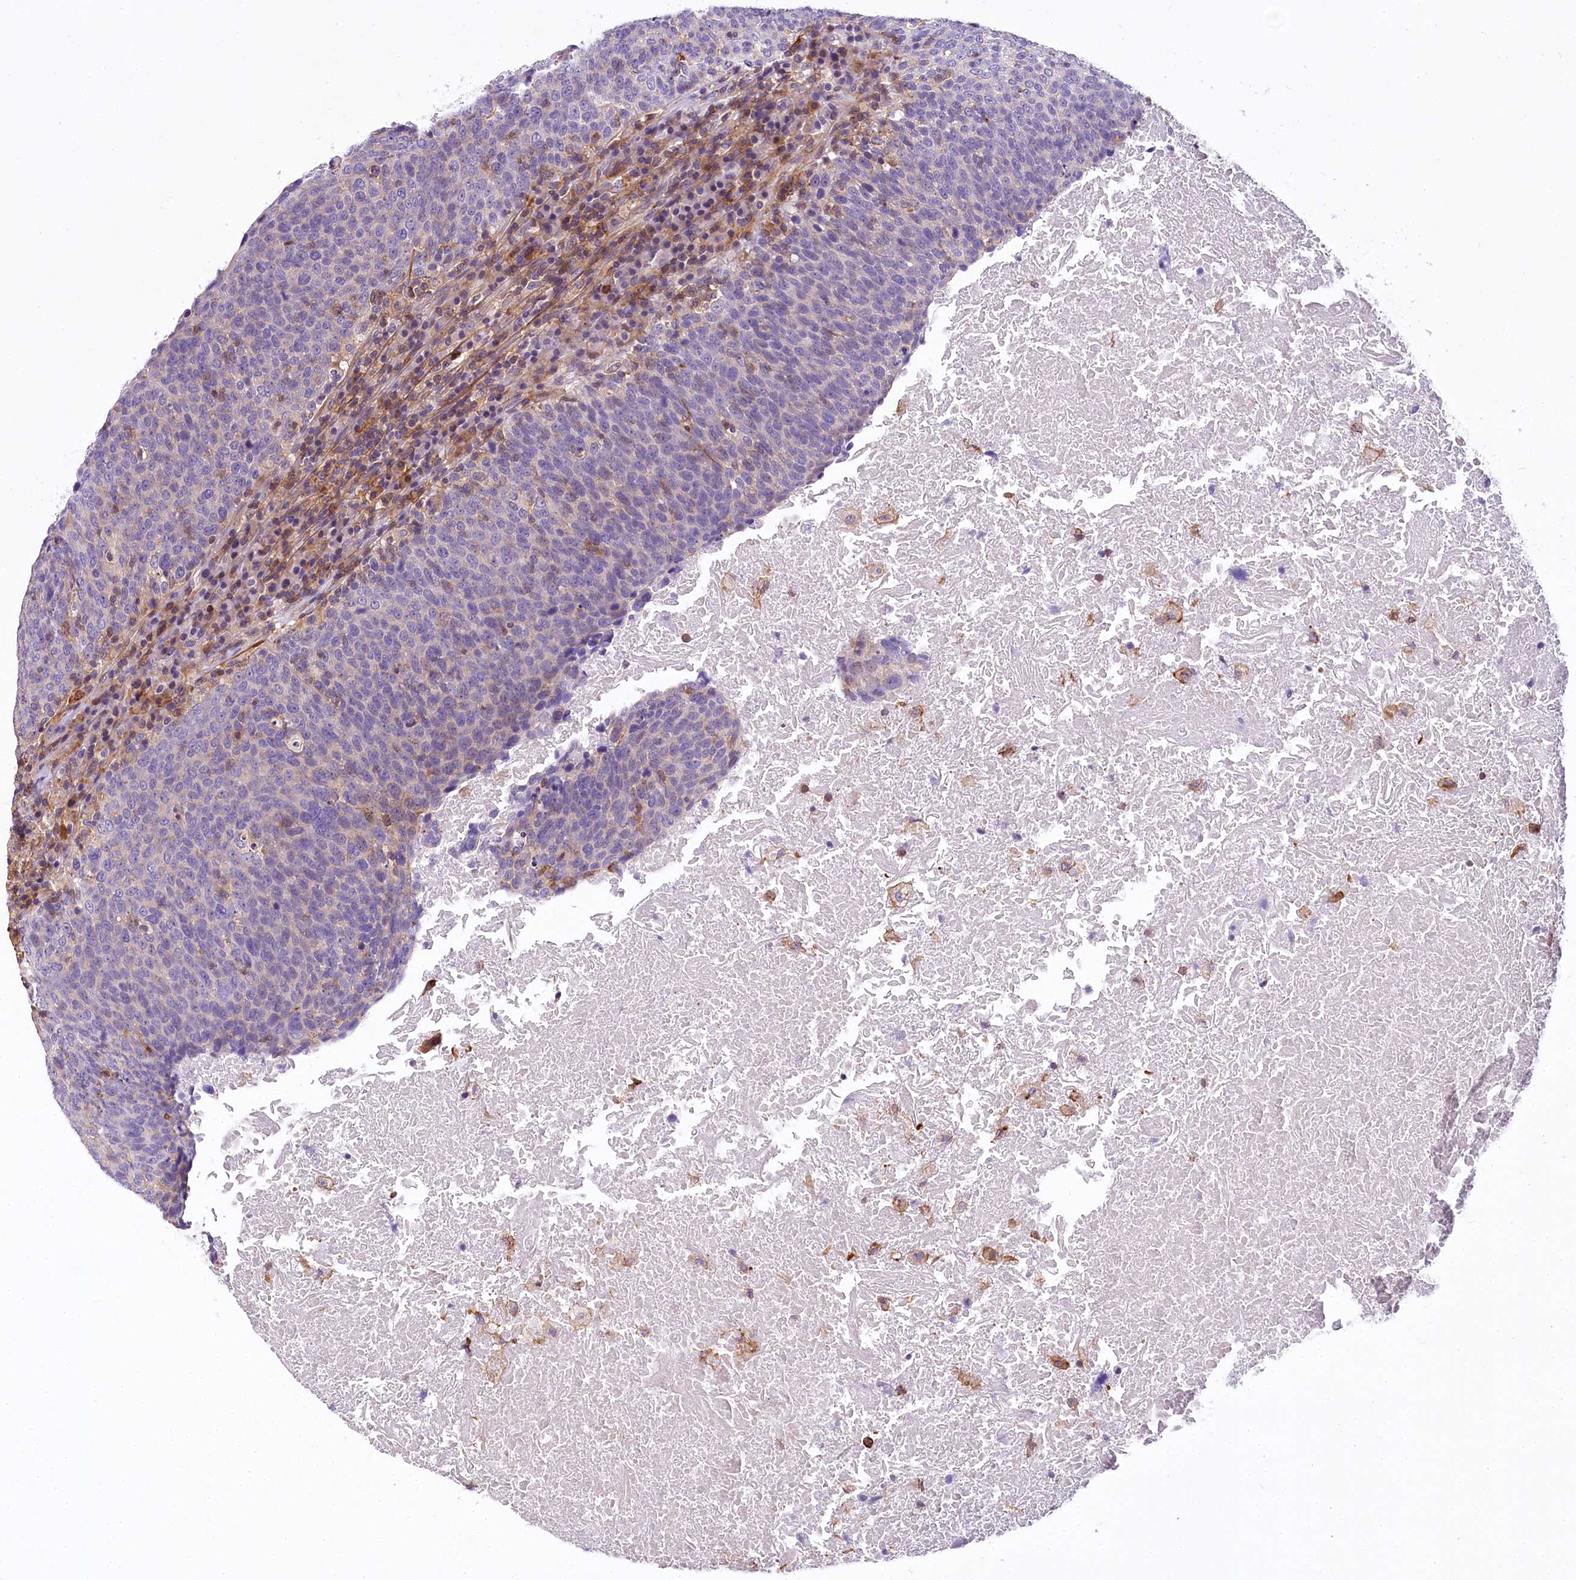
{"staining": {"intensity": "negative", "quantity": "none", "location": "none"}, "tissue": "head and neck cancer", "cell_type": "Tumor cells", "image_type": "cancer", "snomed": [{"axis": "morphology", "description": "Squamous cell carcinoma, NOS"}, {"axis": "morphology", "description": "Squamous cell carcinoma, metastatic, NOS"}, {"axis": "topography", "description": "Lymph node"}, {"axis": "topography", "description": "Head-Neck"}], "caption": "The image shows no significant expression in tumor cells of squamous cell carcinoma (head and neck). Nuclei are stained in blue.", "gene": "DPP3", "patient": {"sex": "male", "age": 62}}